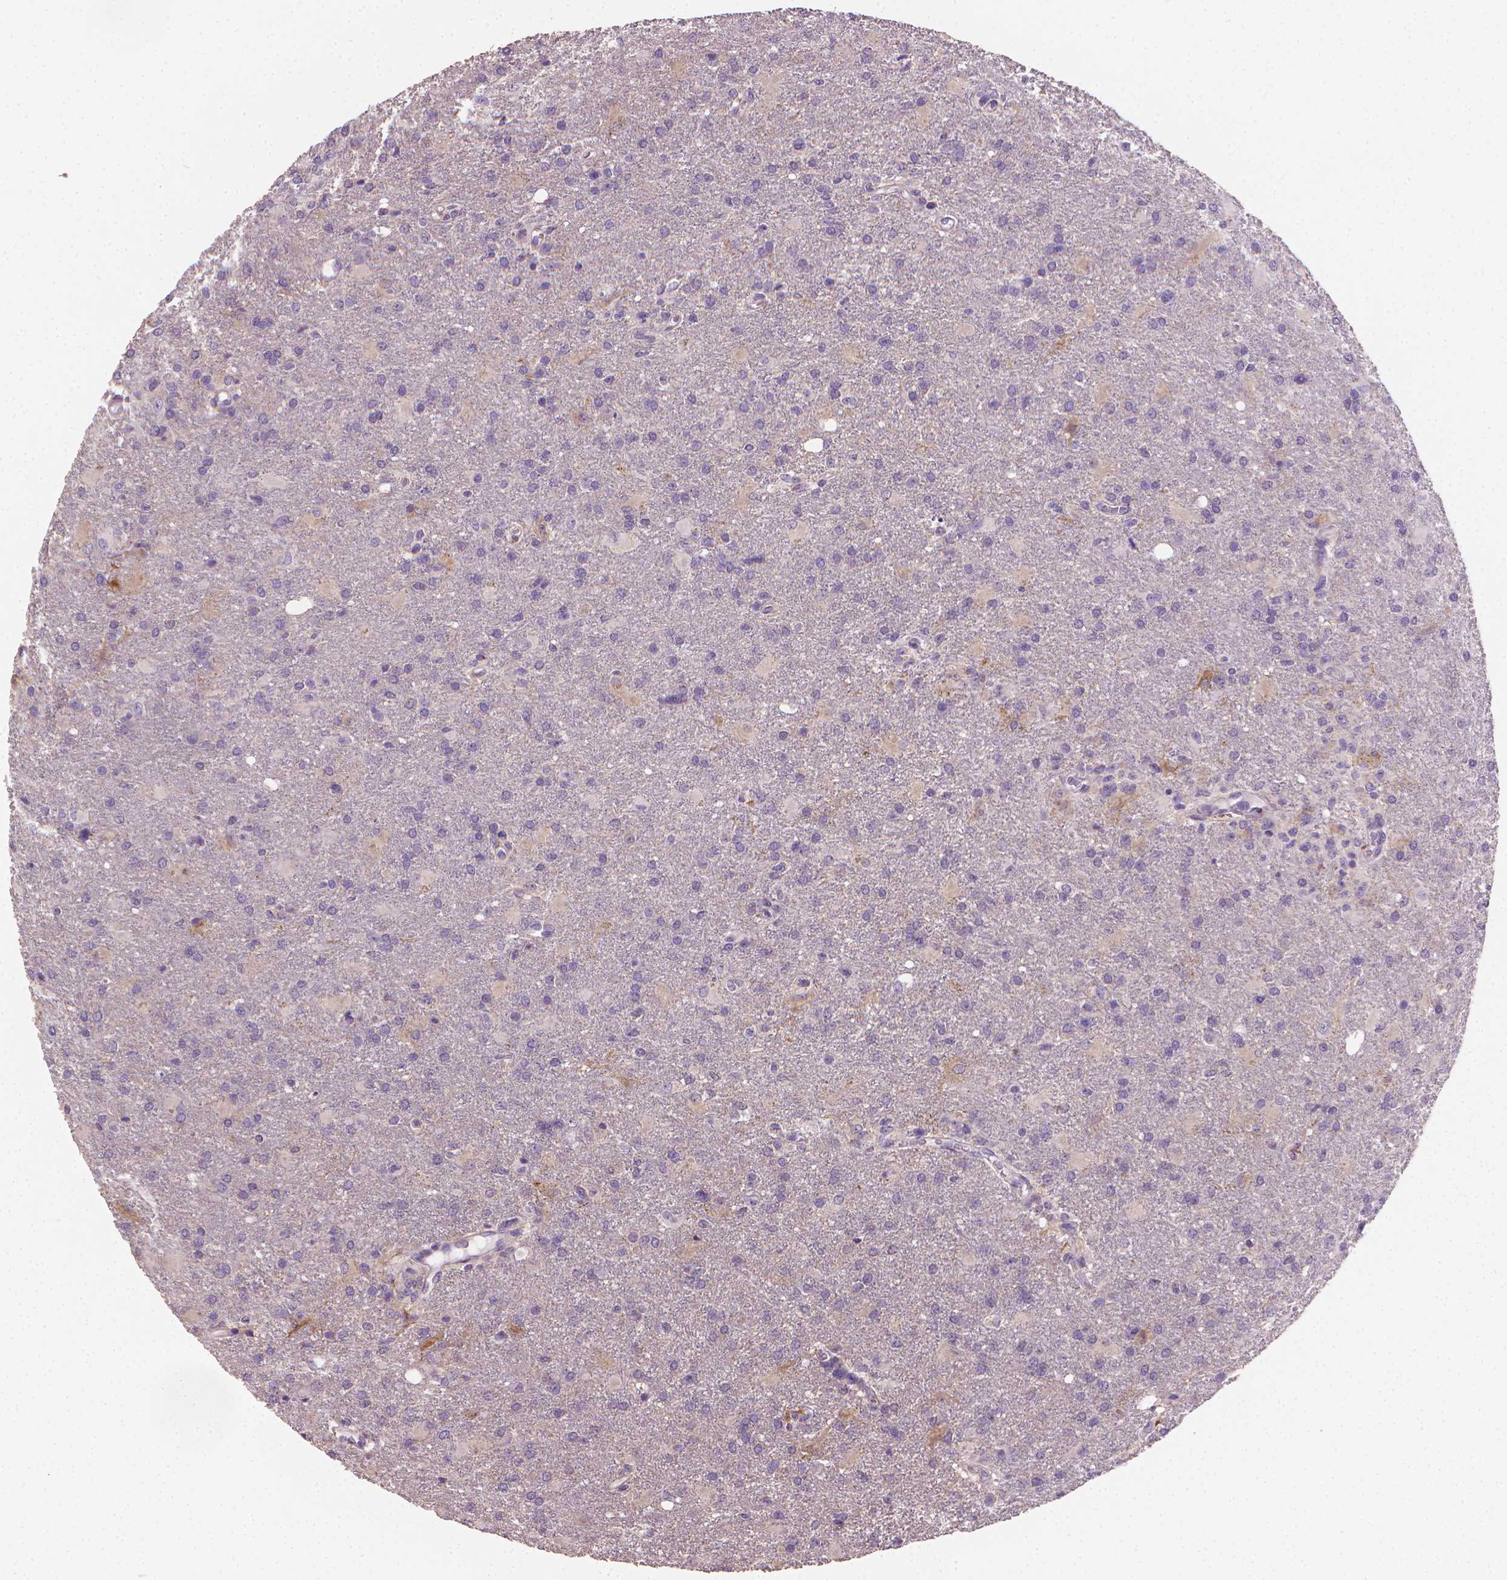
{"staining": {"intensity": "negative", "quantity": "none", "location": "none"}, "tissue": "glioma", "cell_type": "Tumor cells", "image_type": "cancer", "snomed": [{"axis": "morphology", "description": "Glioma, malignant, High grade"}, {"axis": "topography", "description": "Brain"}], "caption": "Immunohistochemistry histopathology image of human malignant glioma (high-grade) stained for a protein (brown), which exhibits no expression in tumor cells. (Brightfield microscopy of DAB immunohistochemistry at high magnification).", "gene": "CATIP", "patient": {"sex": "male", "age": 68}}